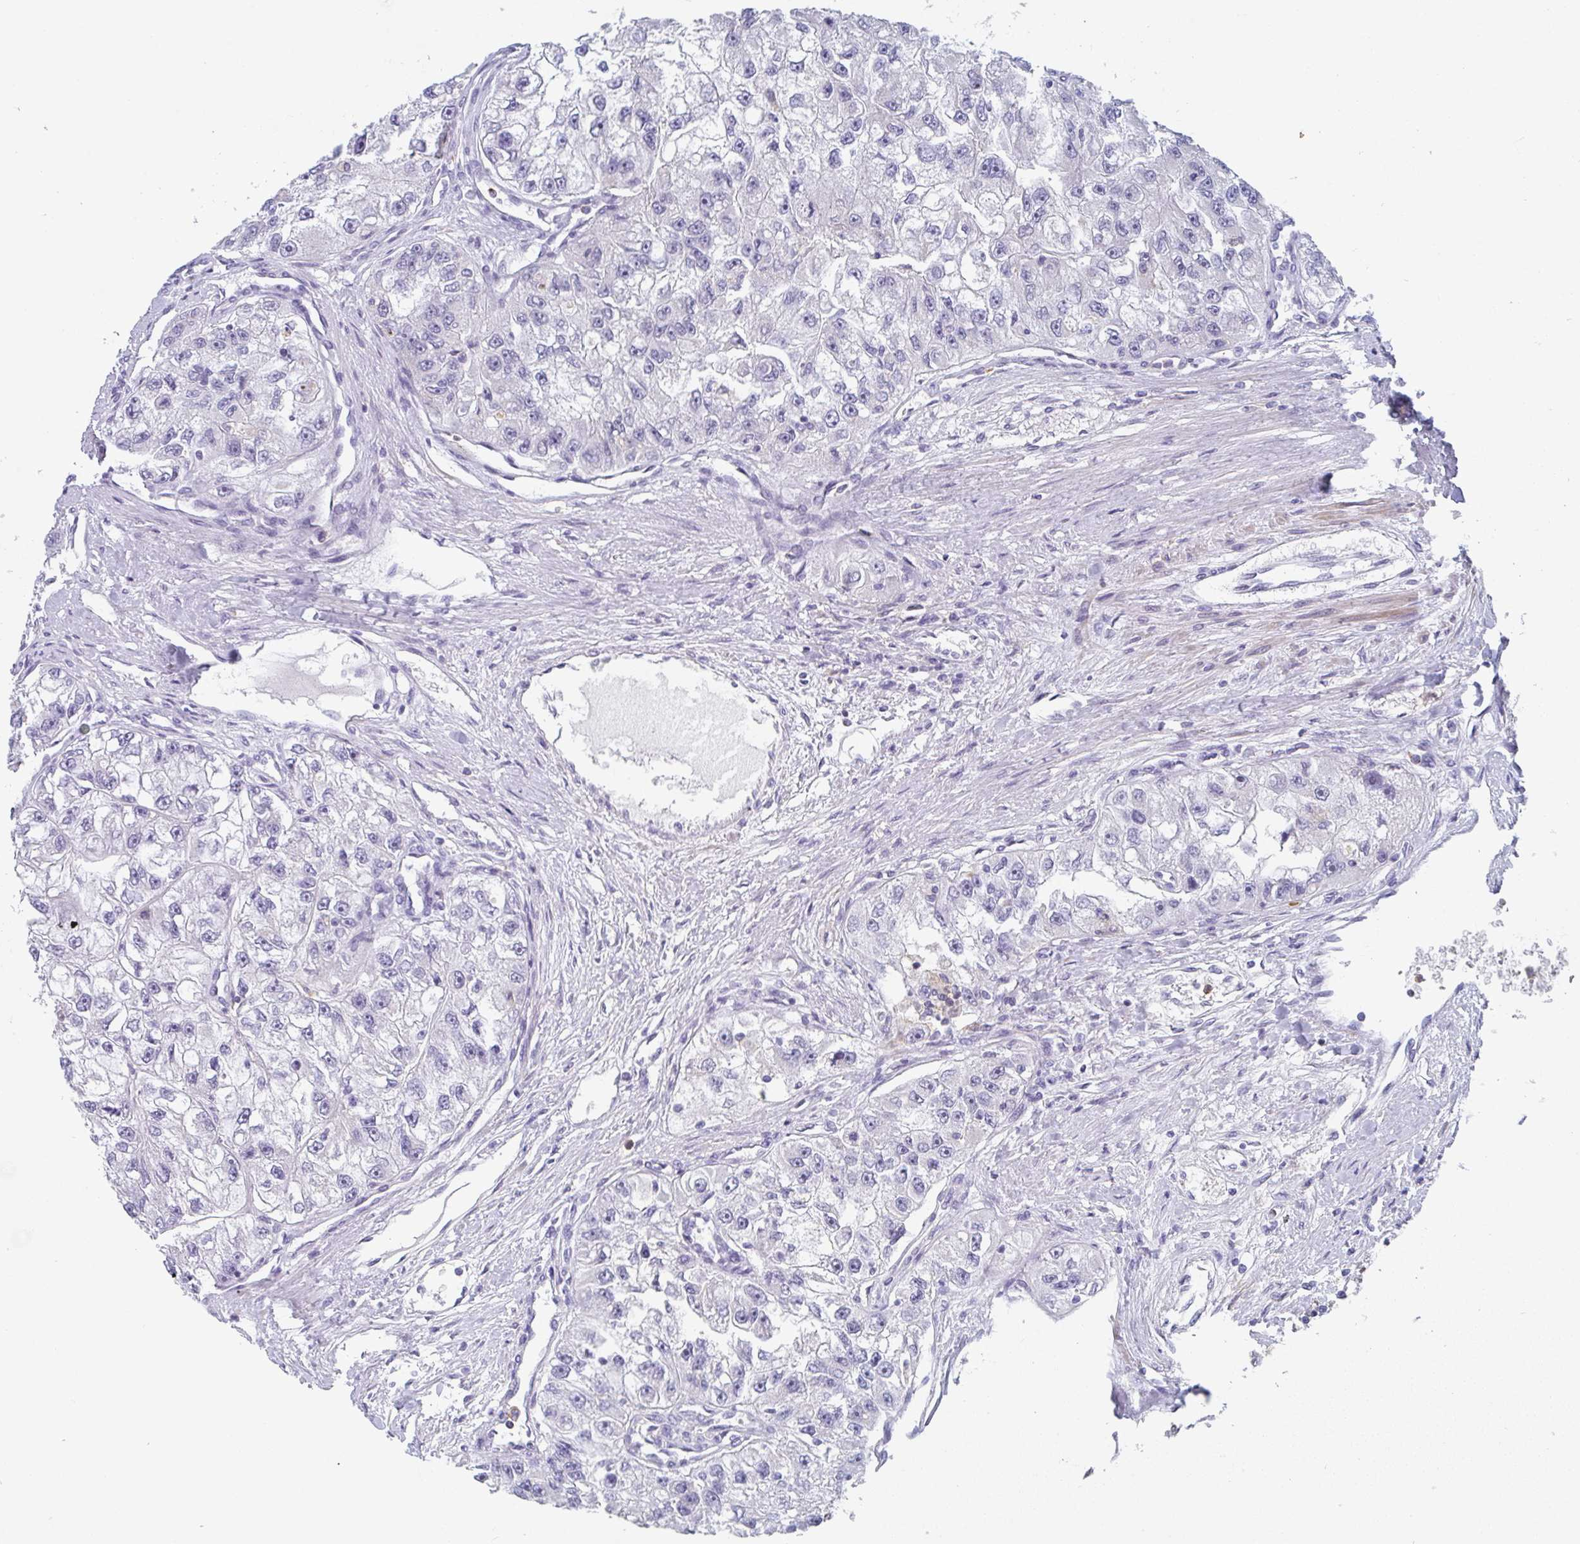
{"staining": {"intensity": "negative", "quantity": "none", "location": "none"}, "tissue": "renal cancer", "cell_type": "Tumor cells", "image_type": "cancer", "snomed": [{"axis": "morphology", "description": "Adenocarcinoma, NOS"}, {"axis": "topography", "description": "Kidney"}], "caption": "This is an immunohistochemistry (IHC) micrograph of human adenocarcinoma (renal). There is no expression in tumor cells.", "gene": "KLHL33", "patient": {"sex": "male", "age": 63}}